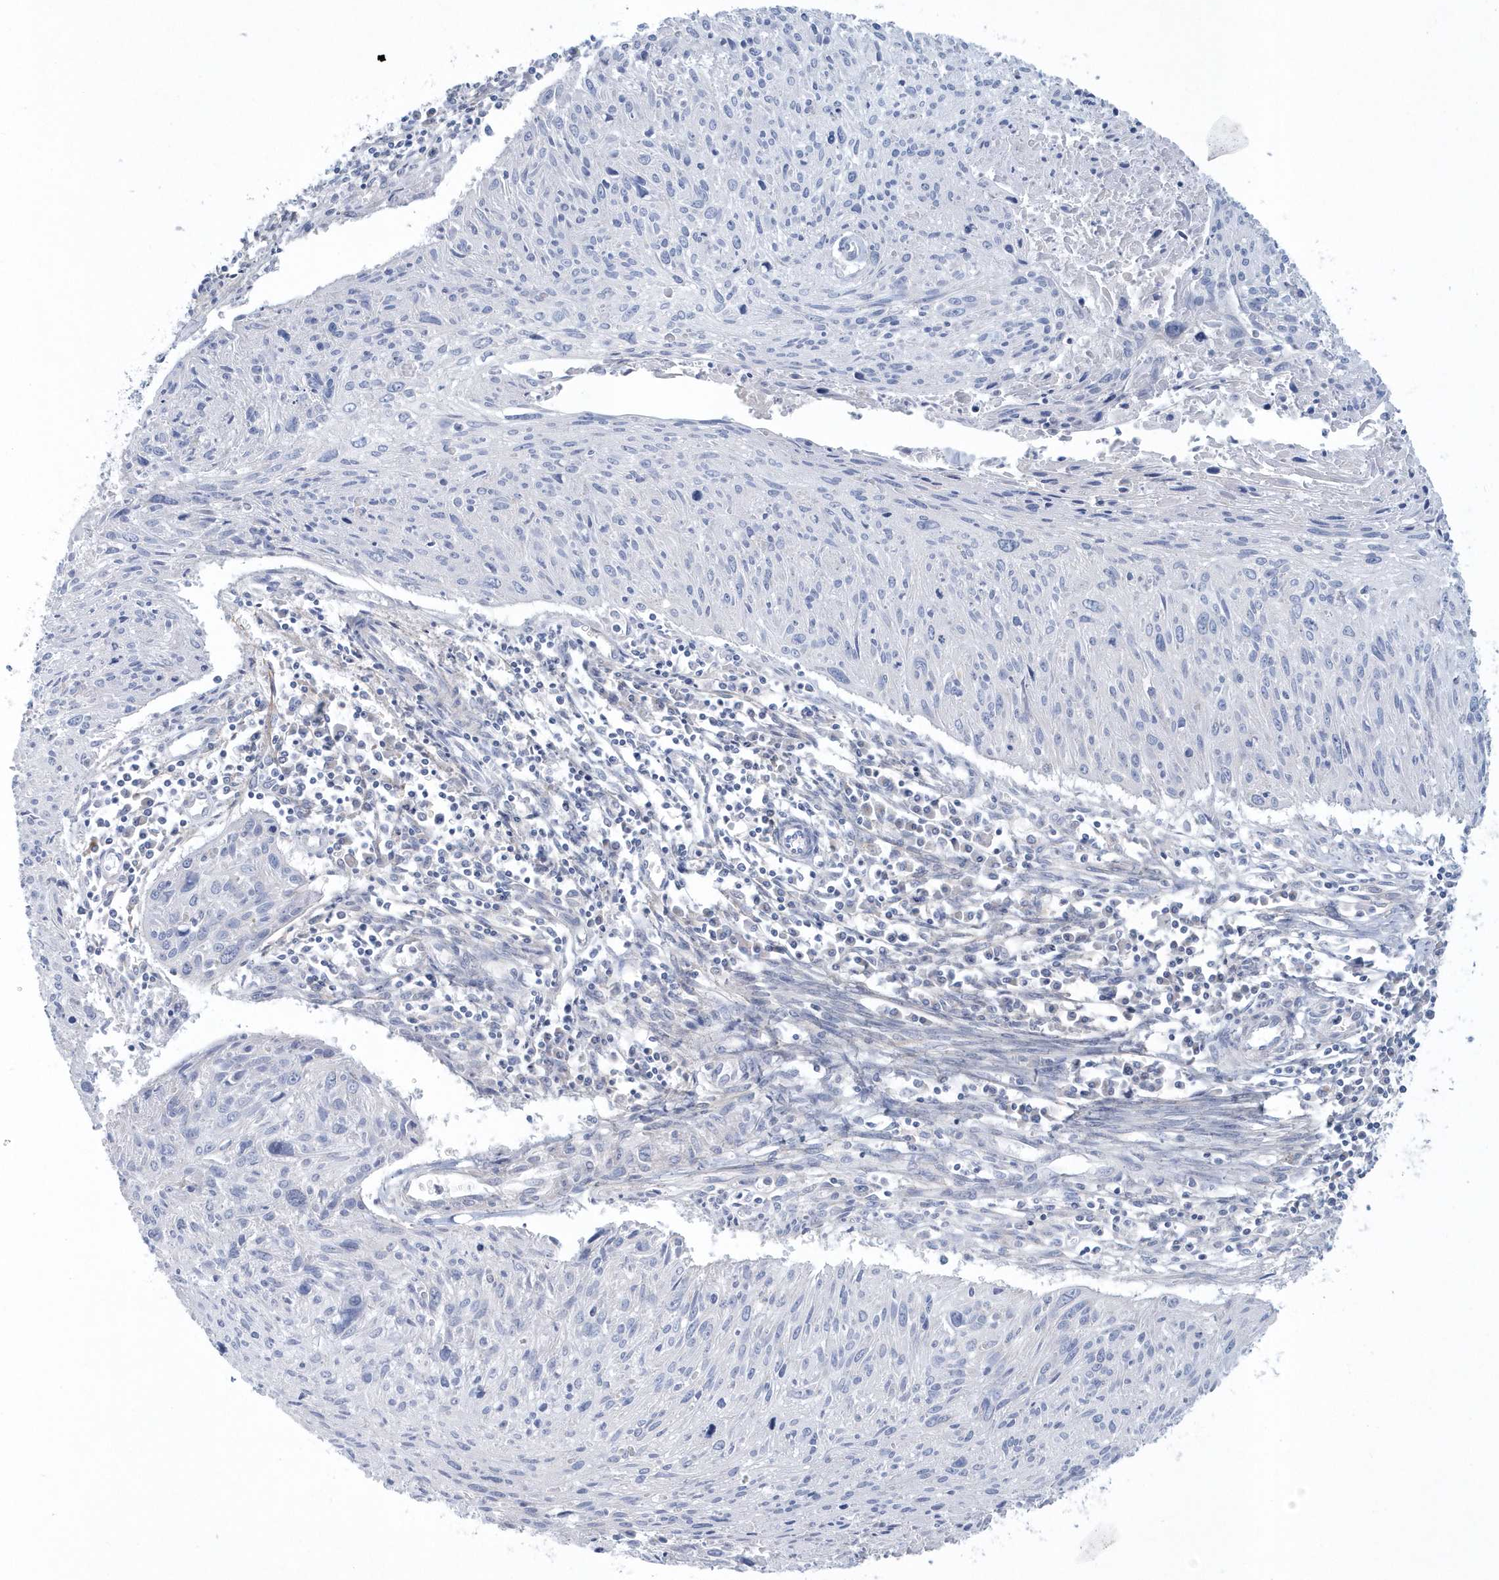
{"staining": {"intensity": "negative", "quantity": "none", "location": "none"}, "tissue": "cervical cancer", "cell_type": "Tumor cells", "image_type": "cancer", "snomed": [{"axis": "morphology", "description": "Squamous cell carcinoma, NOS"}, {"axis": "topography", "description": "Cervix"}], "caption": "Immunohistochemical staining of cervical cancer demonstrates no significant expression in tumor cells. (Stains: DAB immunohistochemistry with hematoxylin counter stain, Microscopy: brightfield microscopy at high magnification).", "gene": "SPATA18", "patient": {"sex": "female", "age": 51}}